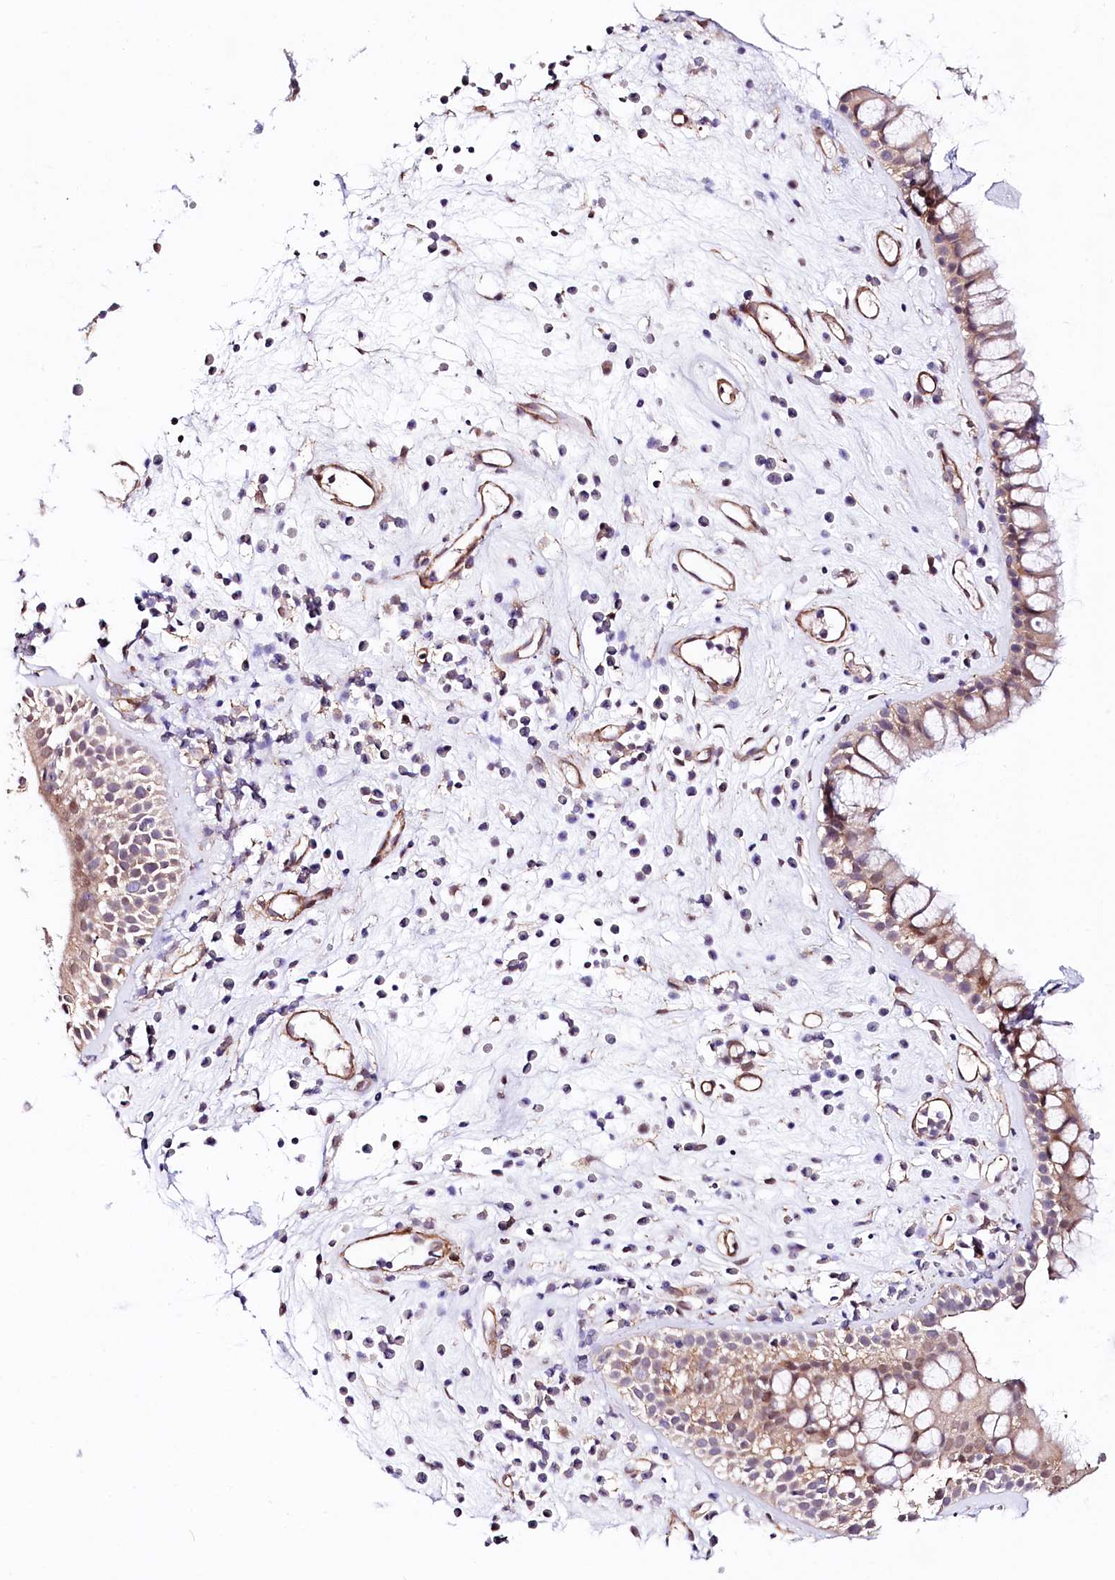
{"staining": {"intensity": "moderate", "quantity": "<25%", "location": "nuclear"}, "tissue": "nasopharynx", "cell_type": "Respiratory epithelial cells", "image_type": "normal", "snomed": [{"axis": "morphology", "description": "Normal tissue, NOS"}, {"axis": "morphology", "description": "Inflammation, NOS"}, {"axis": "topography", "description": "Nasopharynx"}], "caption": "Respiratory epithelial cells display low levels of moderate nuclear expression in about <25% of cells in normal nasopharynx.", "gene": "PPP2R5B", "patient": {"sex": "male", "age": 29}}